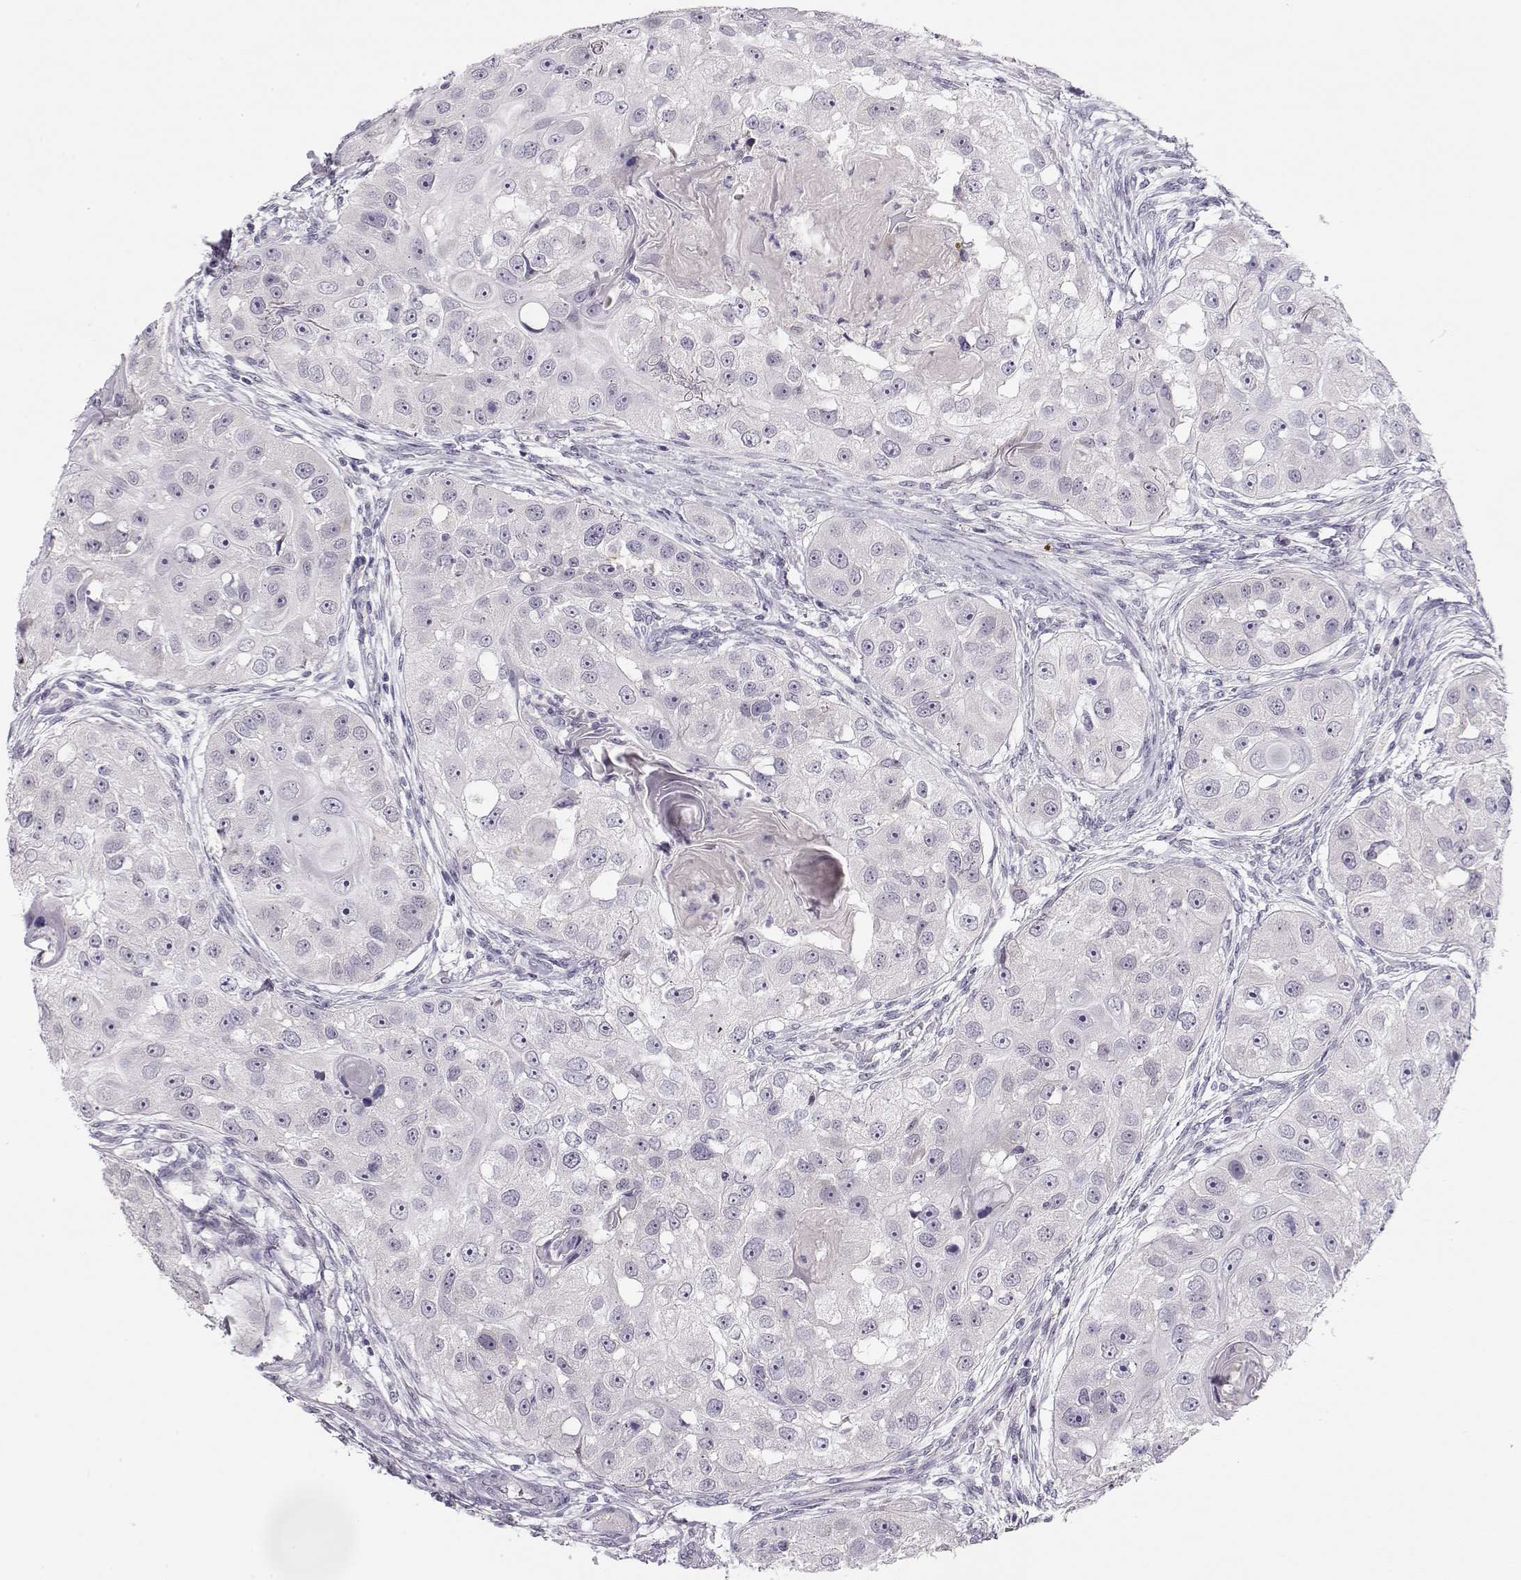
{"staining": {"intensity": "negative", "quantity": "none", "location": "none"}, "tissue": "head and neck cancer", "cell_type": "Tumor cells", "image_type": "cancer", "snomed": [{"axis": "morphology", "description": "Squamous cell carcinoma, NOS"}, {"axis": "topography", "description": "Head-Neck"}], "caption": "The image displays no significant staining in tumor cells of head and neck cancer (squamous cell carcinoma).", "gene": "IMPG1", "patient": {"sex": "male", "age": 51}}